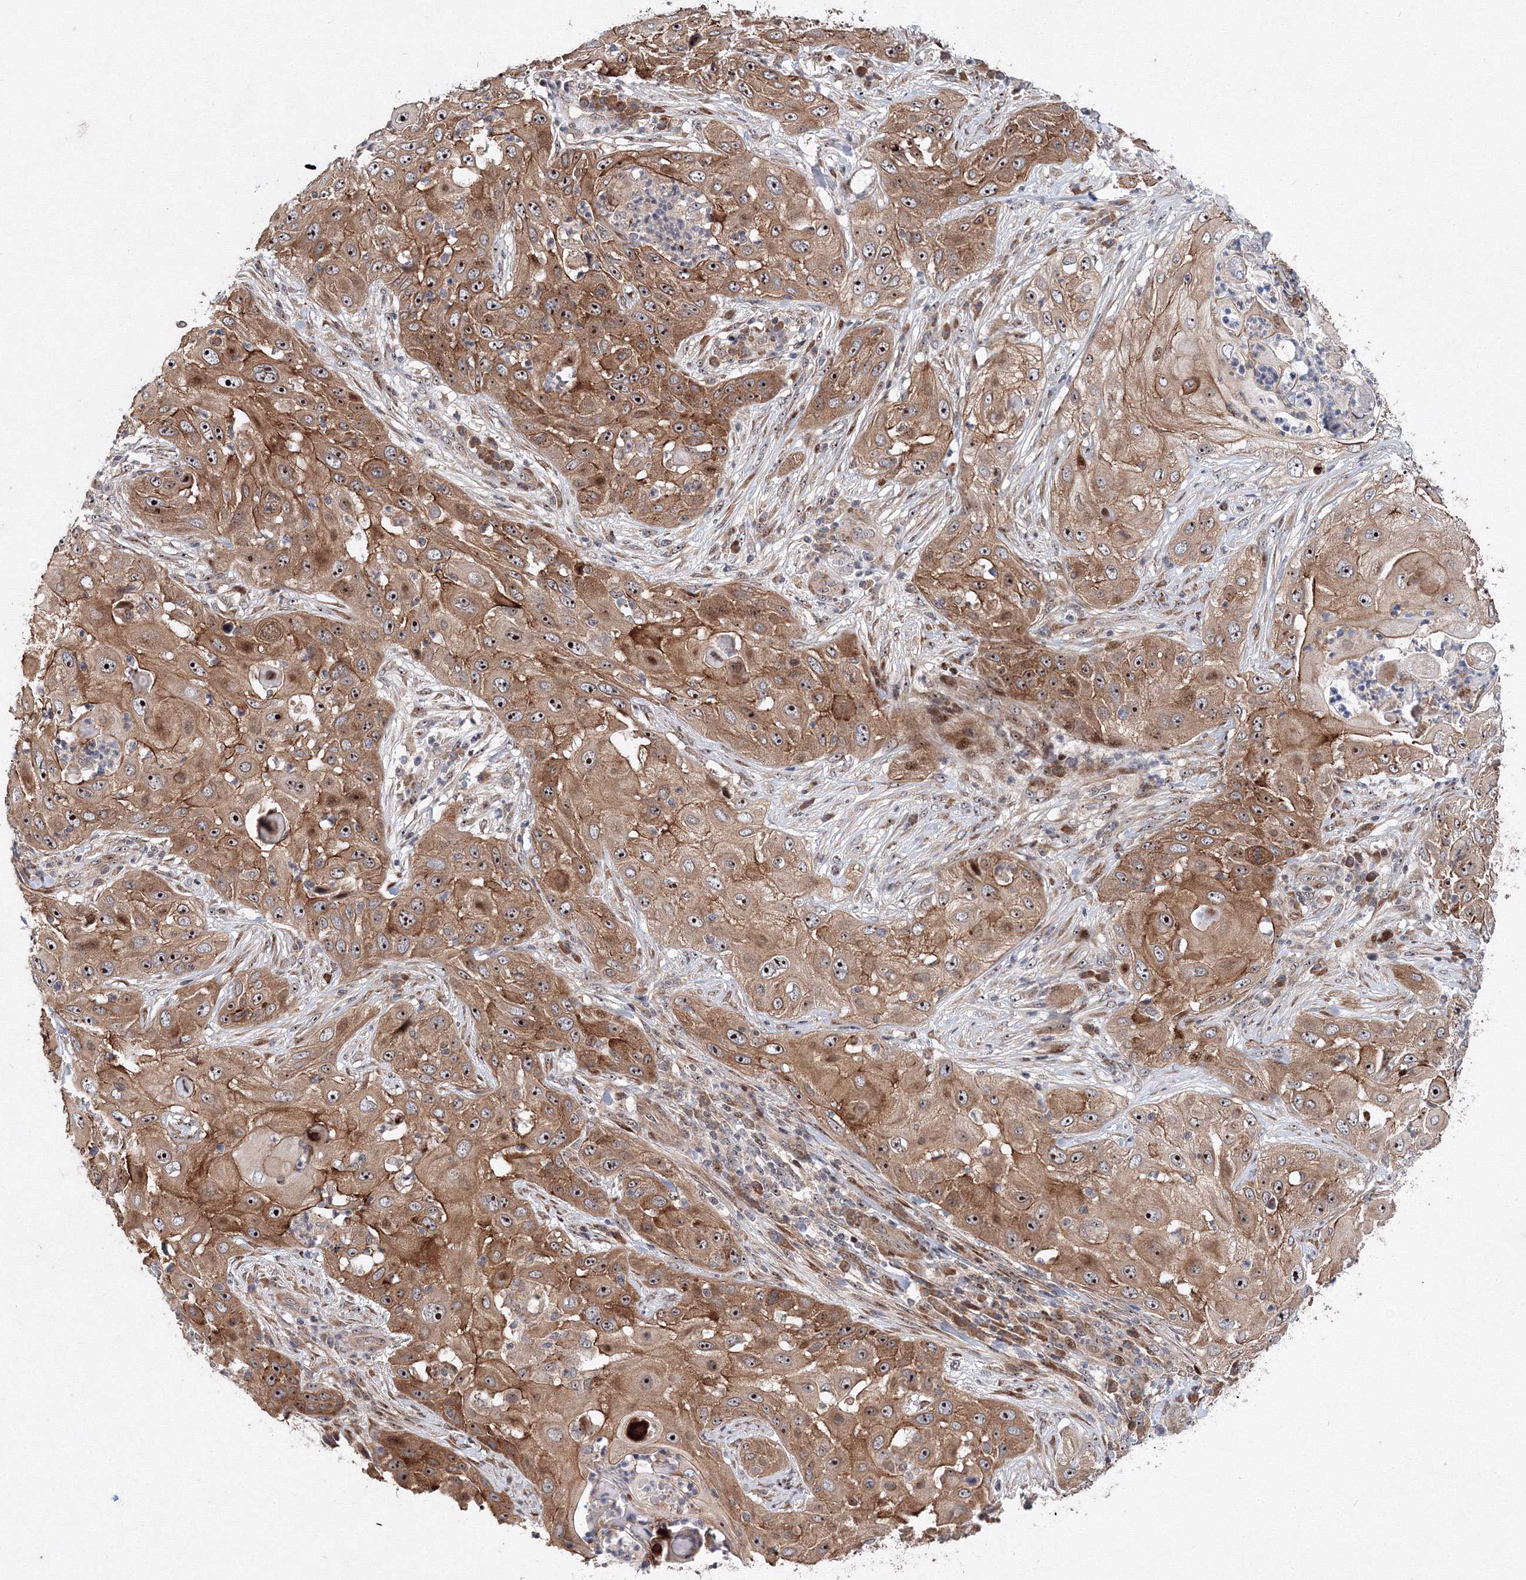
{"staining": {"intensity": "moderate", "quantity": ">75%", "location": "cytoplasmic/membranous,nuclear"}, "tissue": "skin cancer", "cell_type": "Tumor cells", "image_type": "cancer", "snomed": [{"axis": "morphology", "description": "Squamous cell carcinoma, NOS"}, {"axis": "topography", "description": "Skin"}], "caption": "Tumor cells display medium levels of moderate cytoplasmic/membranous and nuclear staining in approximately >75% of cells in skin cancer.", "gene": "ANKAR", "patient": {"sex": "female", "age": 44}}